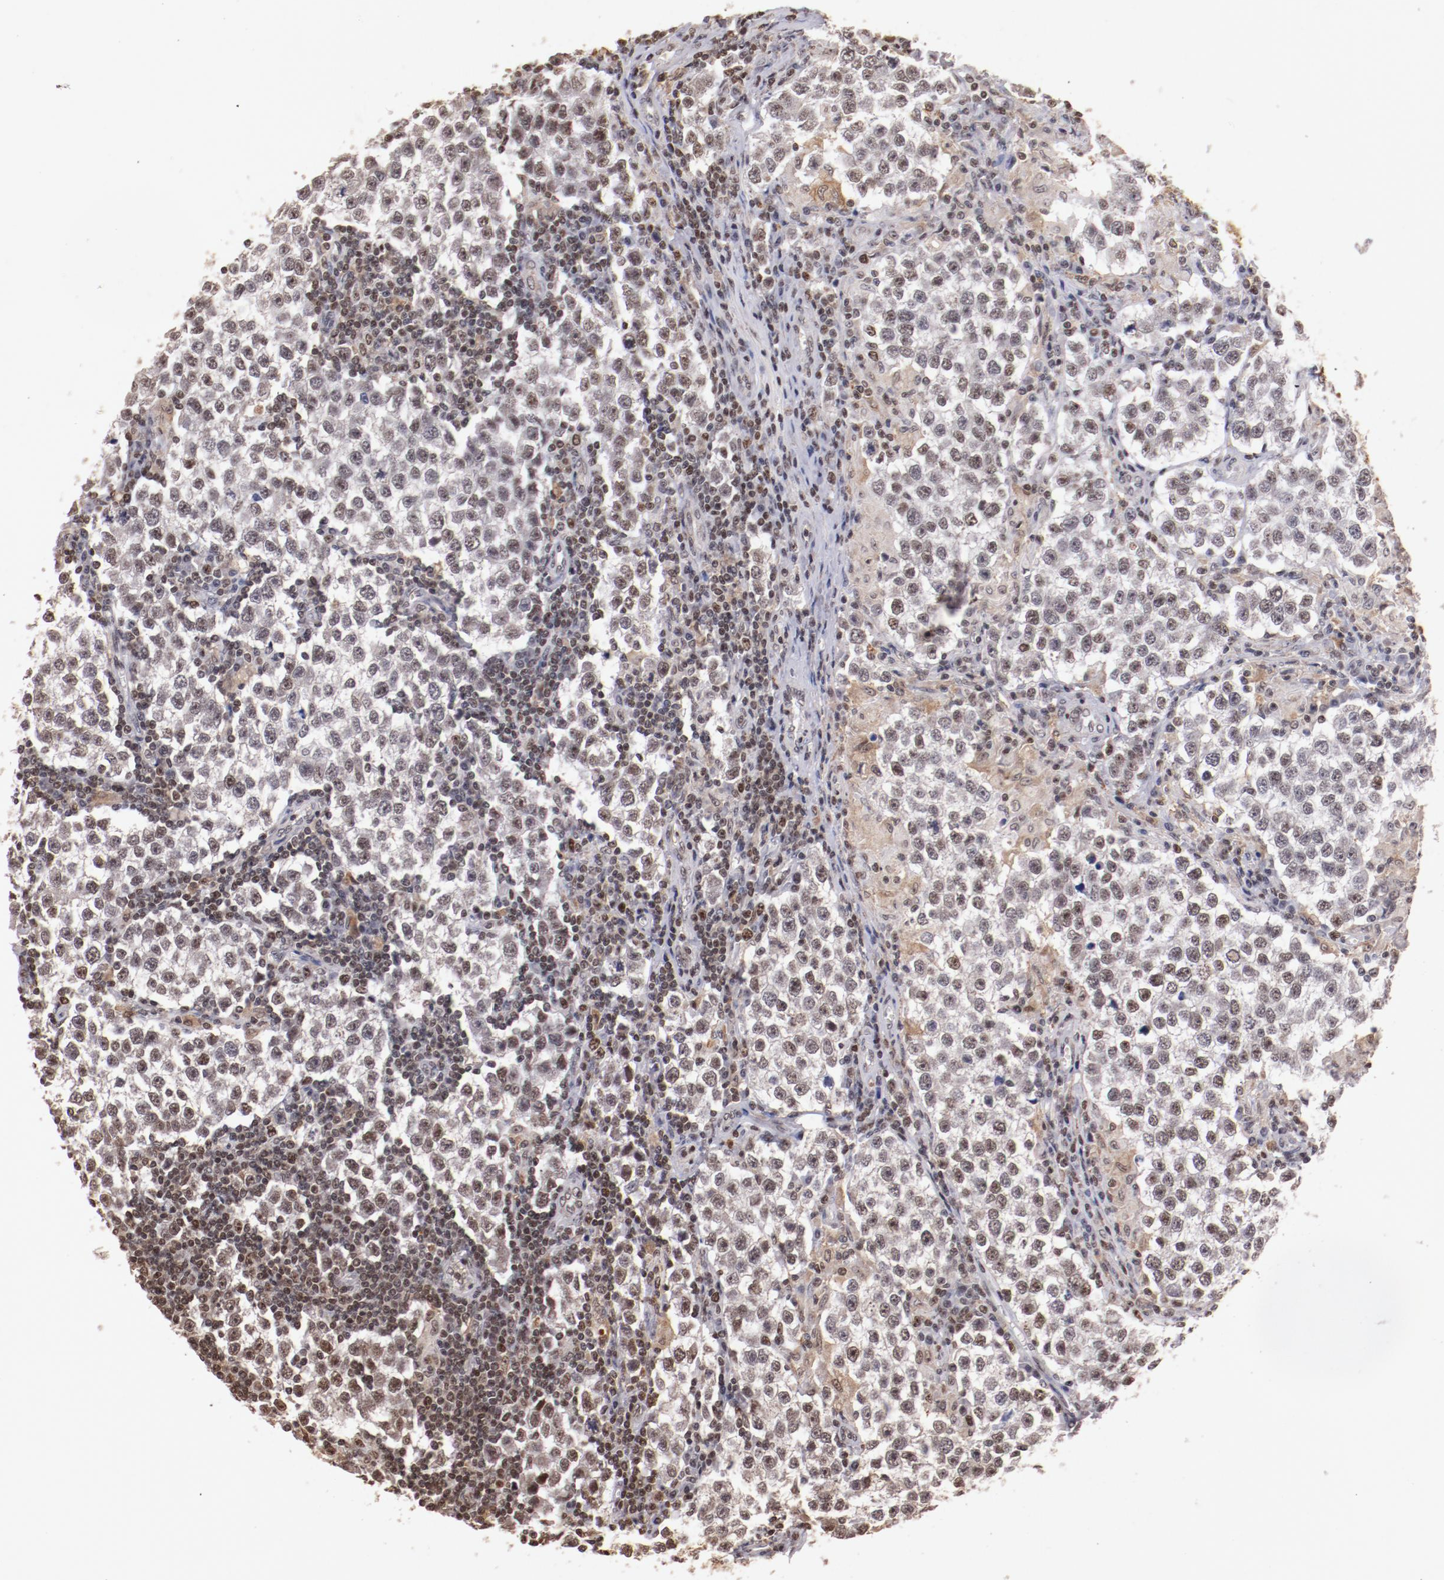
{"staining": {"intensity": "weak", "quantity": "<25%", "location": "cytoplasmic/membranous,nuclear"}, "tissue": "testis cancer", "cell_type": "Tumor cells", "image_type": "cancer", "snomed": [{"axis": "morphology", "description": "Seminoma, NOS"}, {"axis": "topography", "description": "Testis"}], "caption": "This is an immunohistochemistry histopathology image of seminoma (testis). There is no expression in tumor cells.", "gene": "STAG2", "patient": {"sex": "male", "age": 36}}